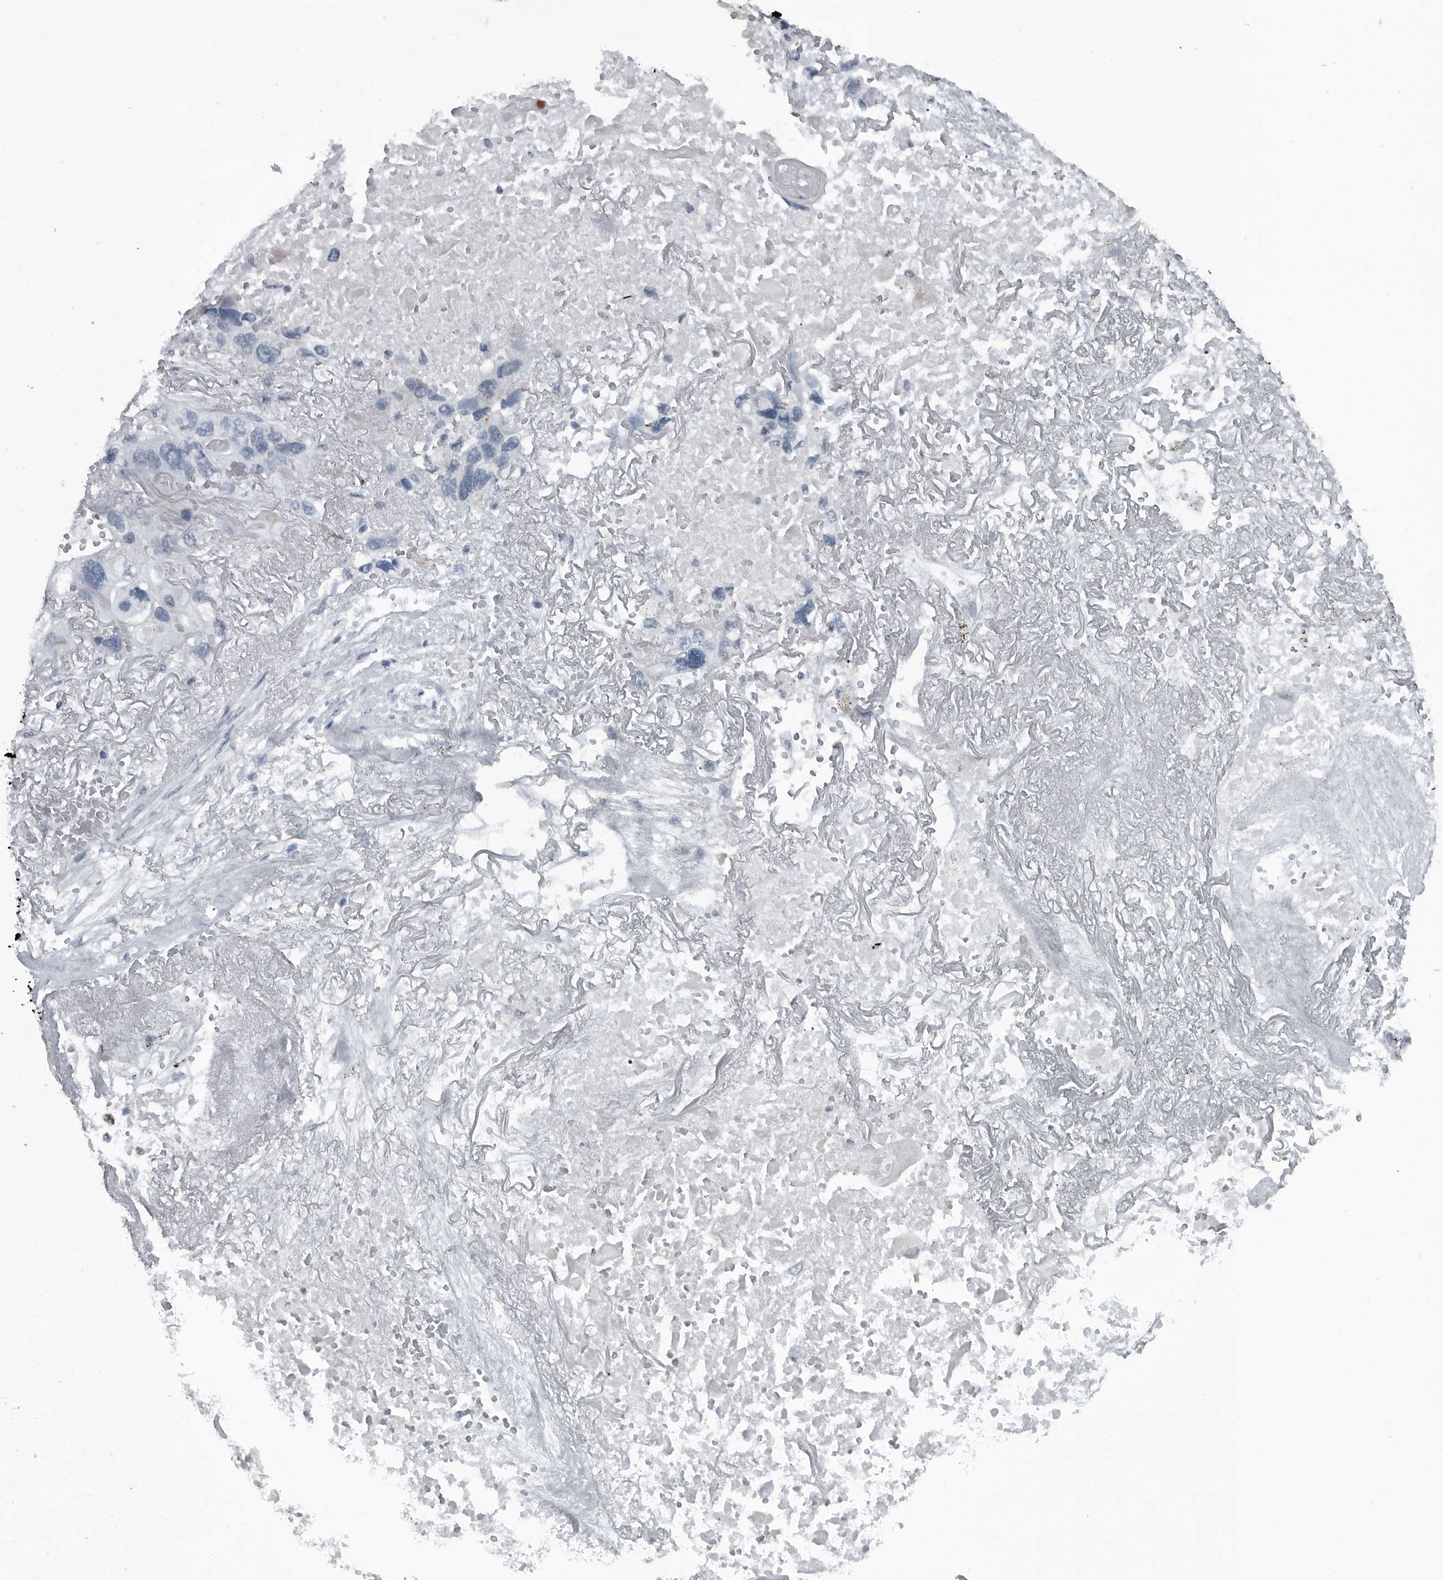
{"staining": {"intensity": "weak", "quantity": "<25%", "location": "cytoplasmic/membranous"}, "tissue": "lung cancer", "cell_type": "Tumor cells", "image_type": "cancer", "snomed": [{"axis": "morphology", "description": "Squamous cell carcinoma, NOS"}, {"axis": "topography", "description": "Lung"}], "caption": "The photomicrograph shows no staining of tumor cells in squamous cell carcinoma (lung).", "gene": "GAK", "patient": {"sex": "female", "age": 73}}